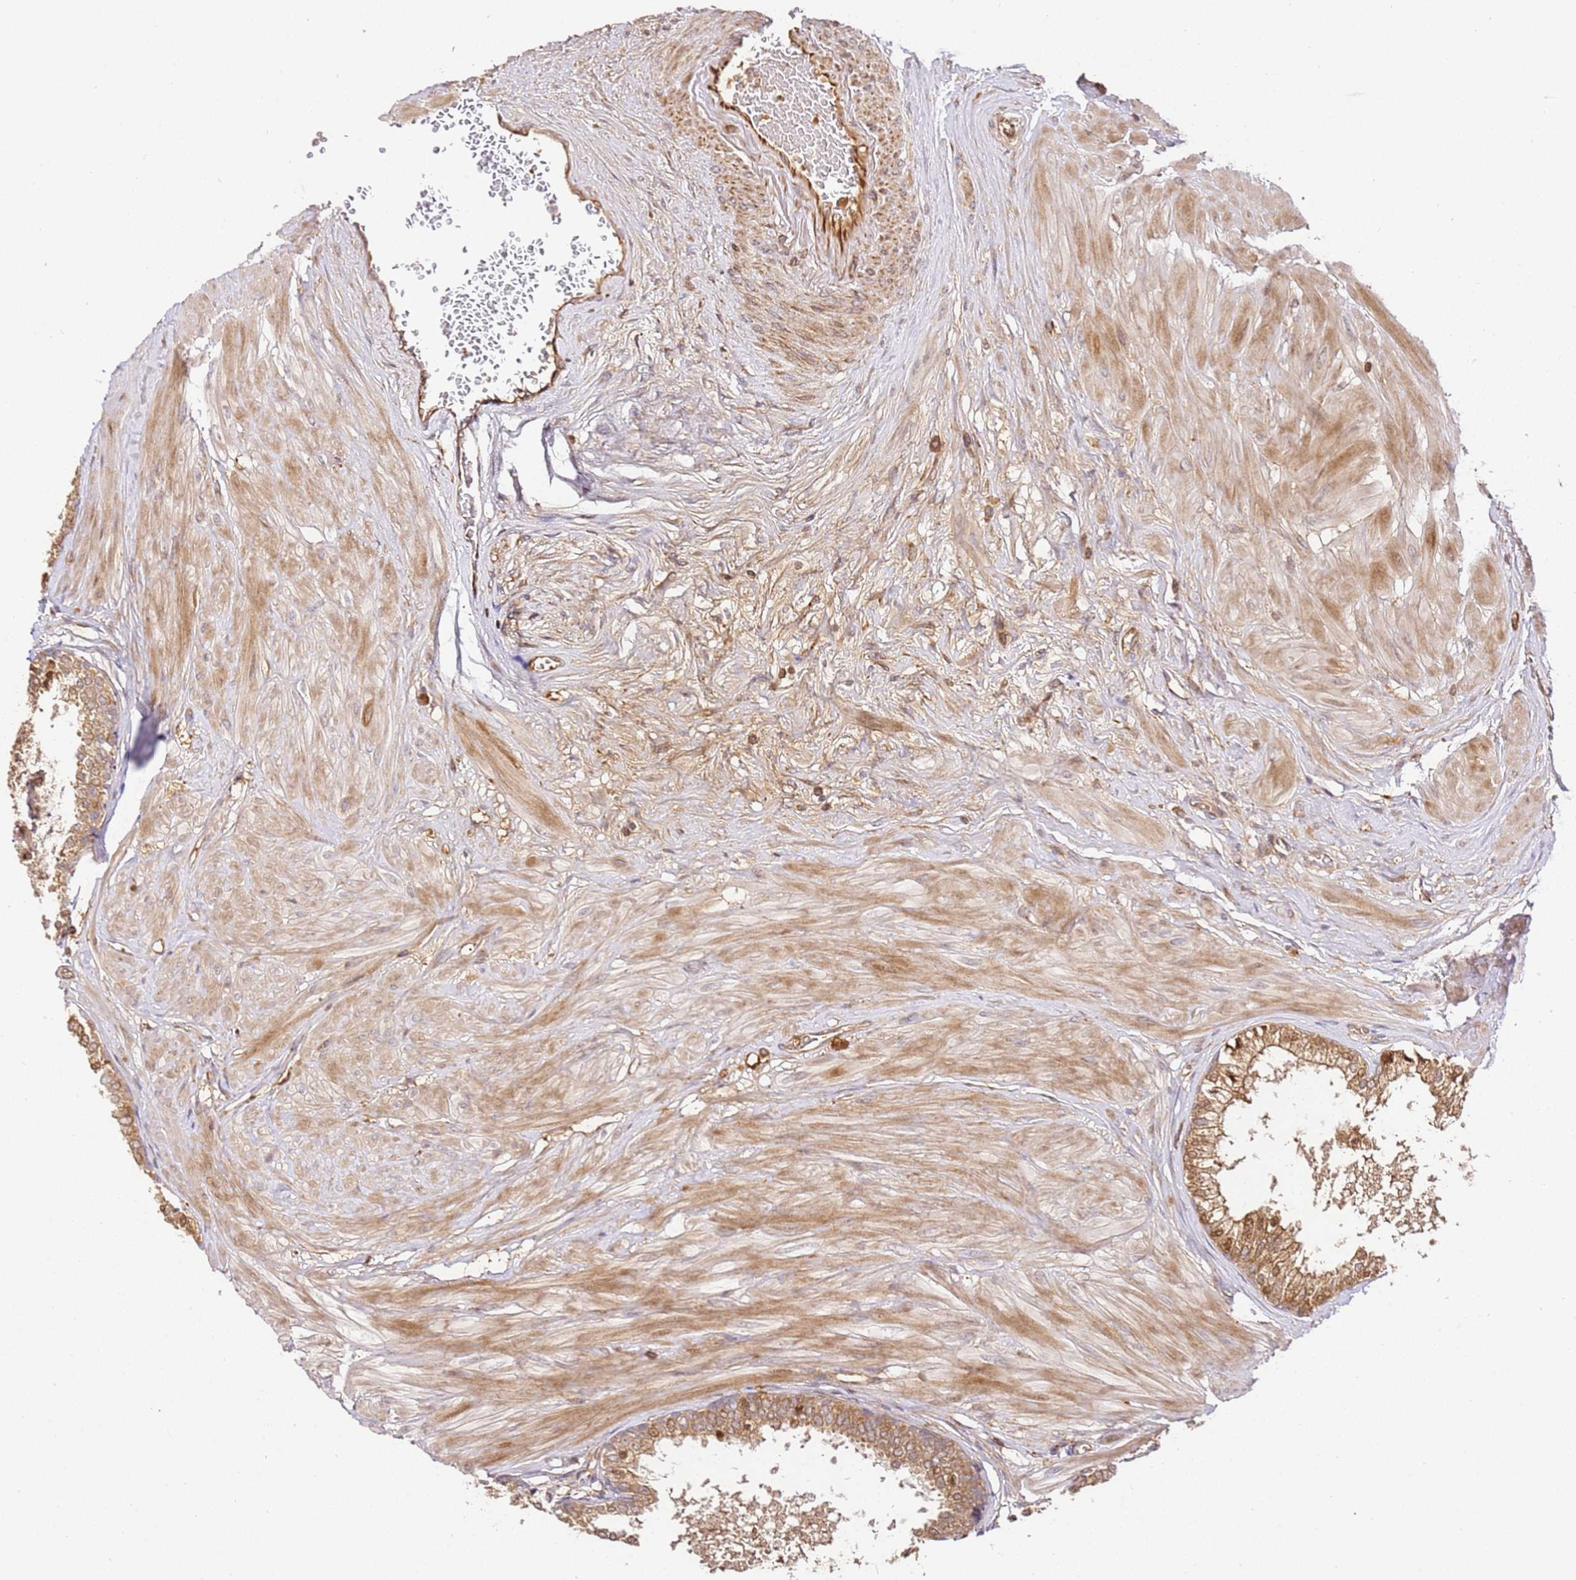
{"staining": {"intensity": "moderate", "quantity": ">75%", "location": "cytoplasmic/membranous"}, "tissue": "prostate", "cell_type": "Glandular cells", "image_type": "normal", "snomed": [{"axis": "morphology", "description": "Normal tissue, NOS"}, {"axis": "topography", "description": "Prostate"}], "caption": "Protein staining of benign prostate exhibits moderate cytoplasmic/membranous expression in approximately >75% of glandular cells. Immunohistochemistry stains the protein in brown and the nuclei are stained blue.", "gene": "KATNAL2", "patient": {"sex": "male", "age": 48}}